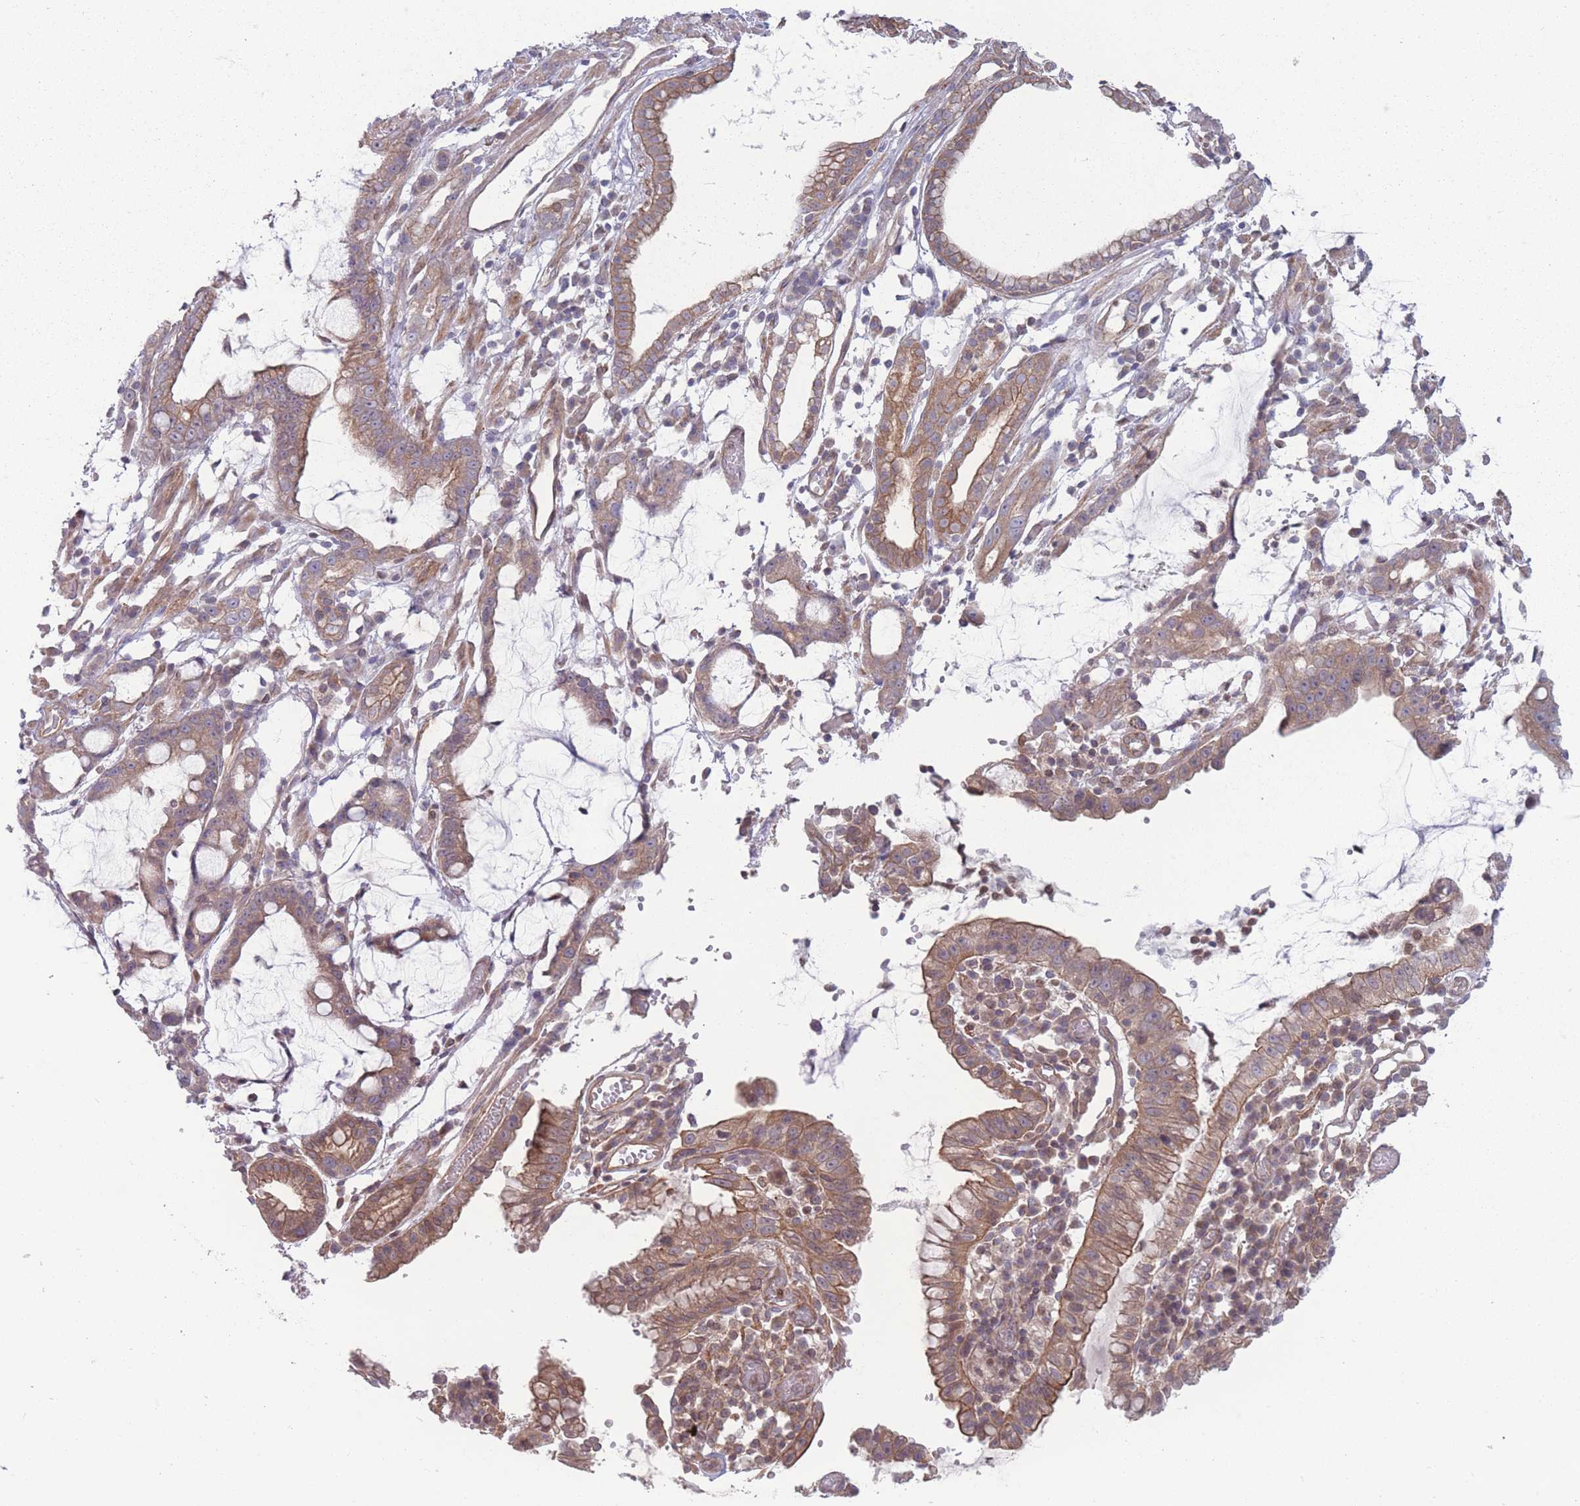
{"staining": {"intensity": "moderate", "quantity": ">75%", "location": "cytoplasmic/membranous"}, "tissue": "stomach cancer", "cell_type": "Tumor cells", "image_type": "cancer", "snomed": [{"axis": "morphology", "description": "Adenocarcinoma, NOS"}, {"axis": "topography", "description": "Stomach"}], "caption": "There is medium levels of moderate cytoplasmic/membranous positivity in tumor cells of stomach cancer, as demonstrated by immunohistochemical staining (brown color).", "gene": "VRK2", "patient": {"sex": "male", "age": 55}}